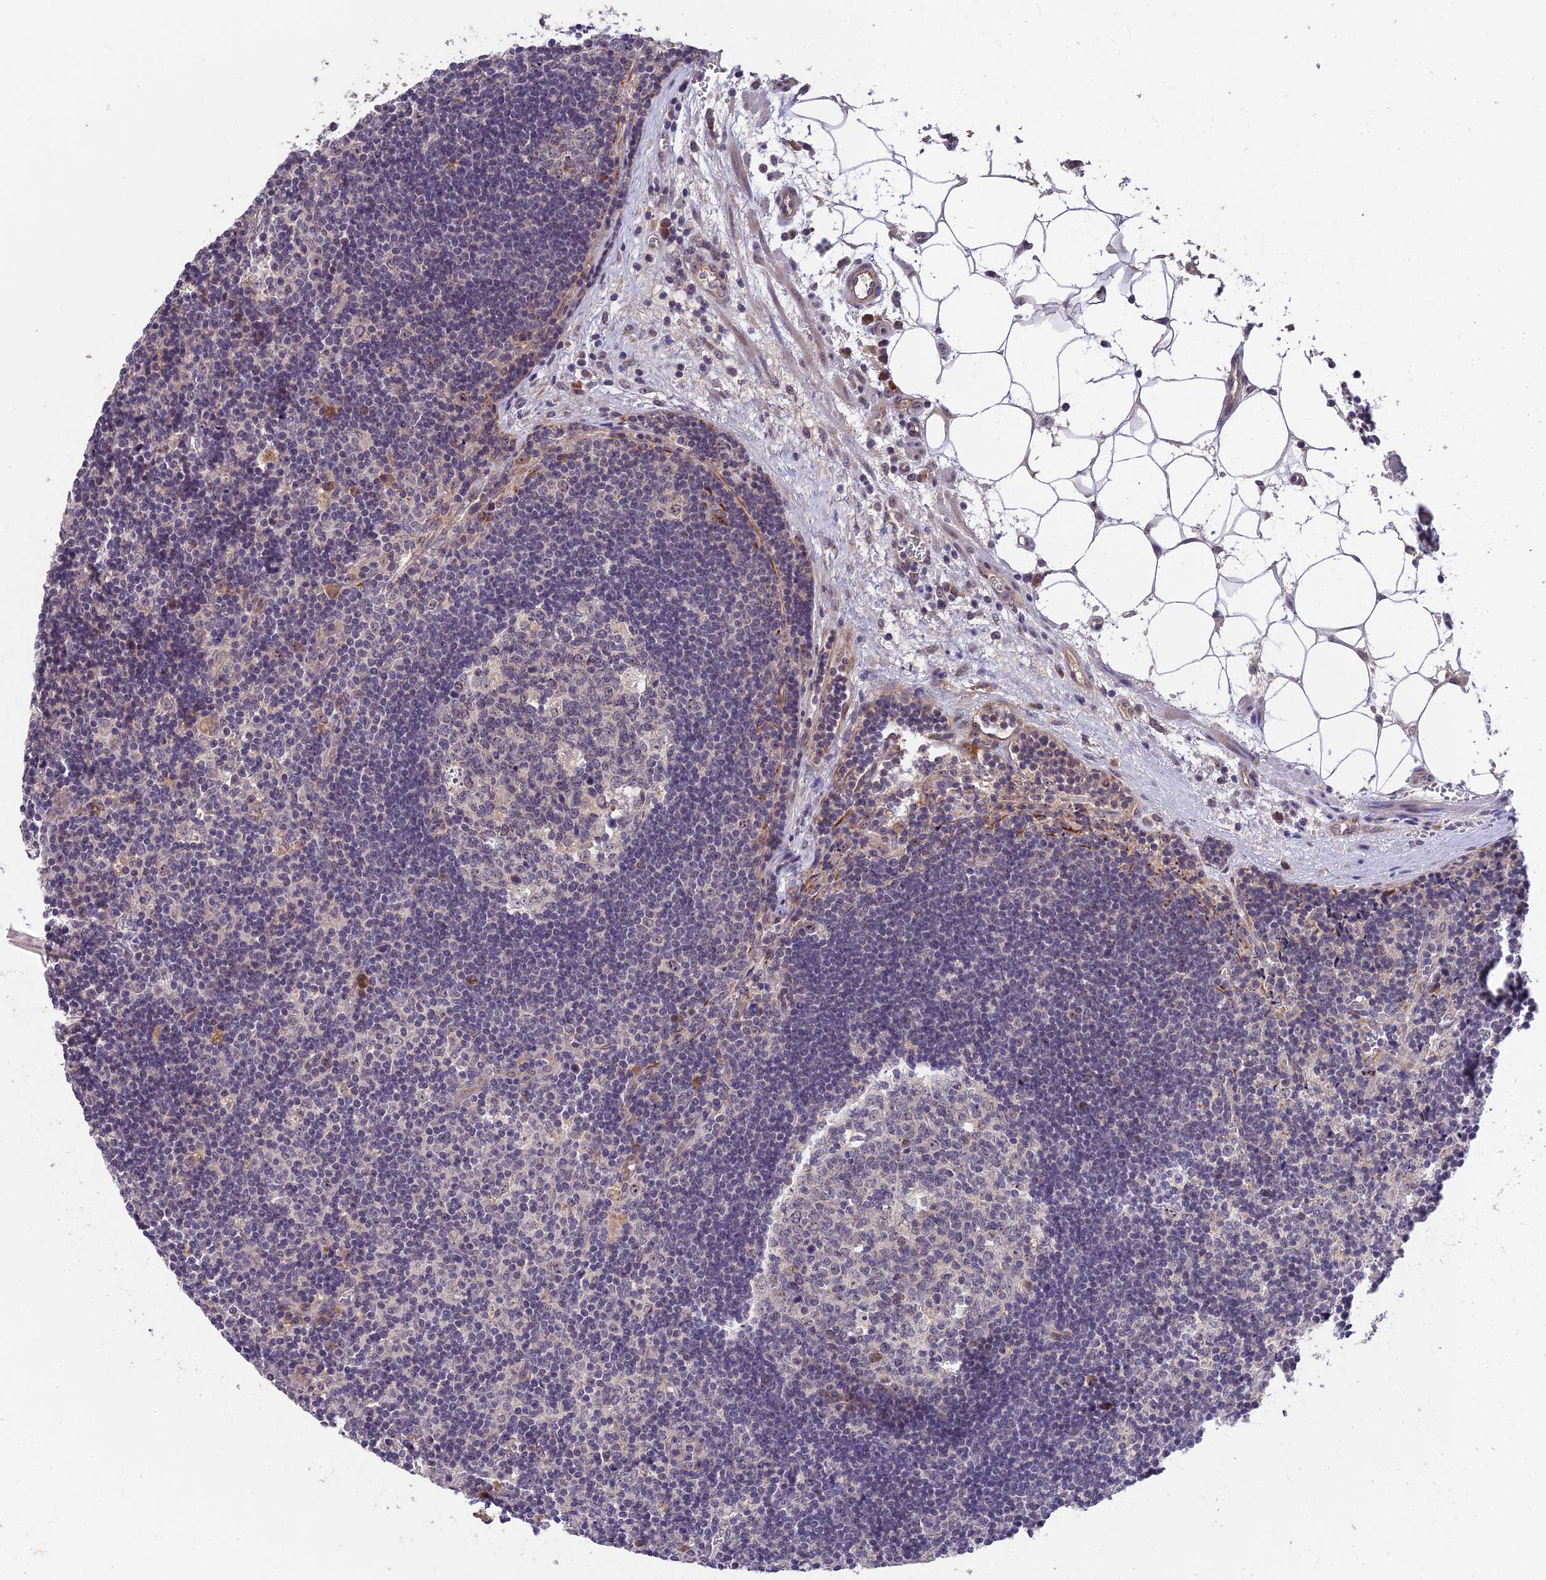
{"staining": {"intensity": "negative", "quantity": "none", "location": "none"}, "tissue": "lymph node", "cell_type": "Germinal center cells", "image_type": "normal", "snomed": [{"axis": "morphology", "description": "Normal tissue, NOS"}, {"axis": "topography", "description": "Lymph node"}], "caption": "DAB immunohistochemical staining of unremarkable human lymph node reveals no significant expression in germinal center cells.", "gene": "ZNF333", "patient": {"sex": "male", "age": 58}}